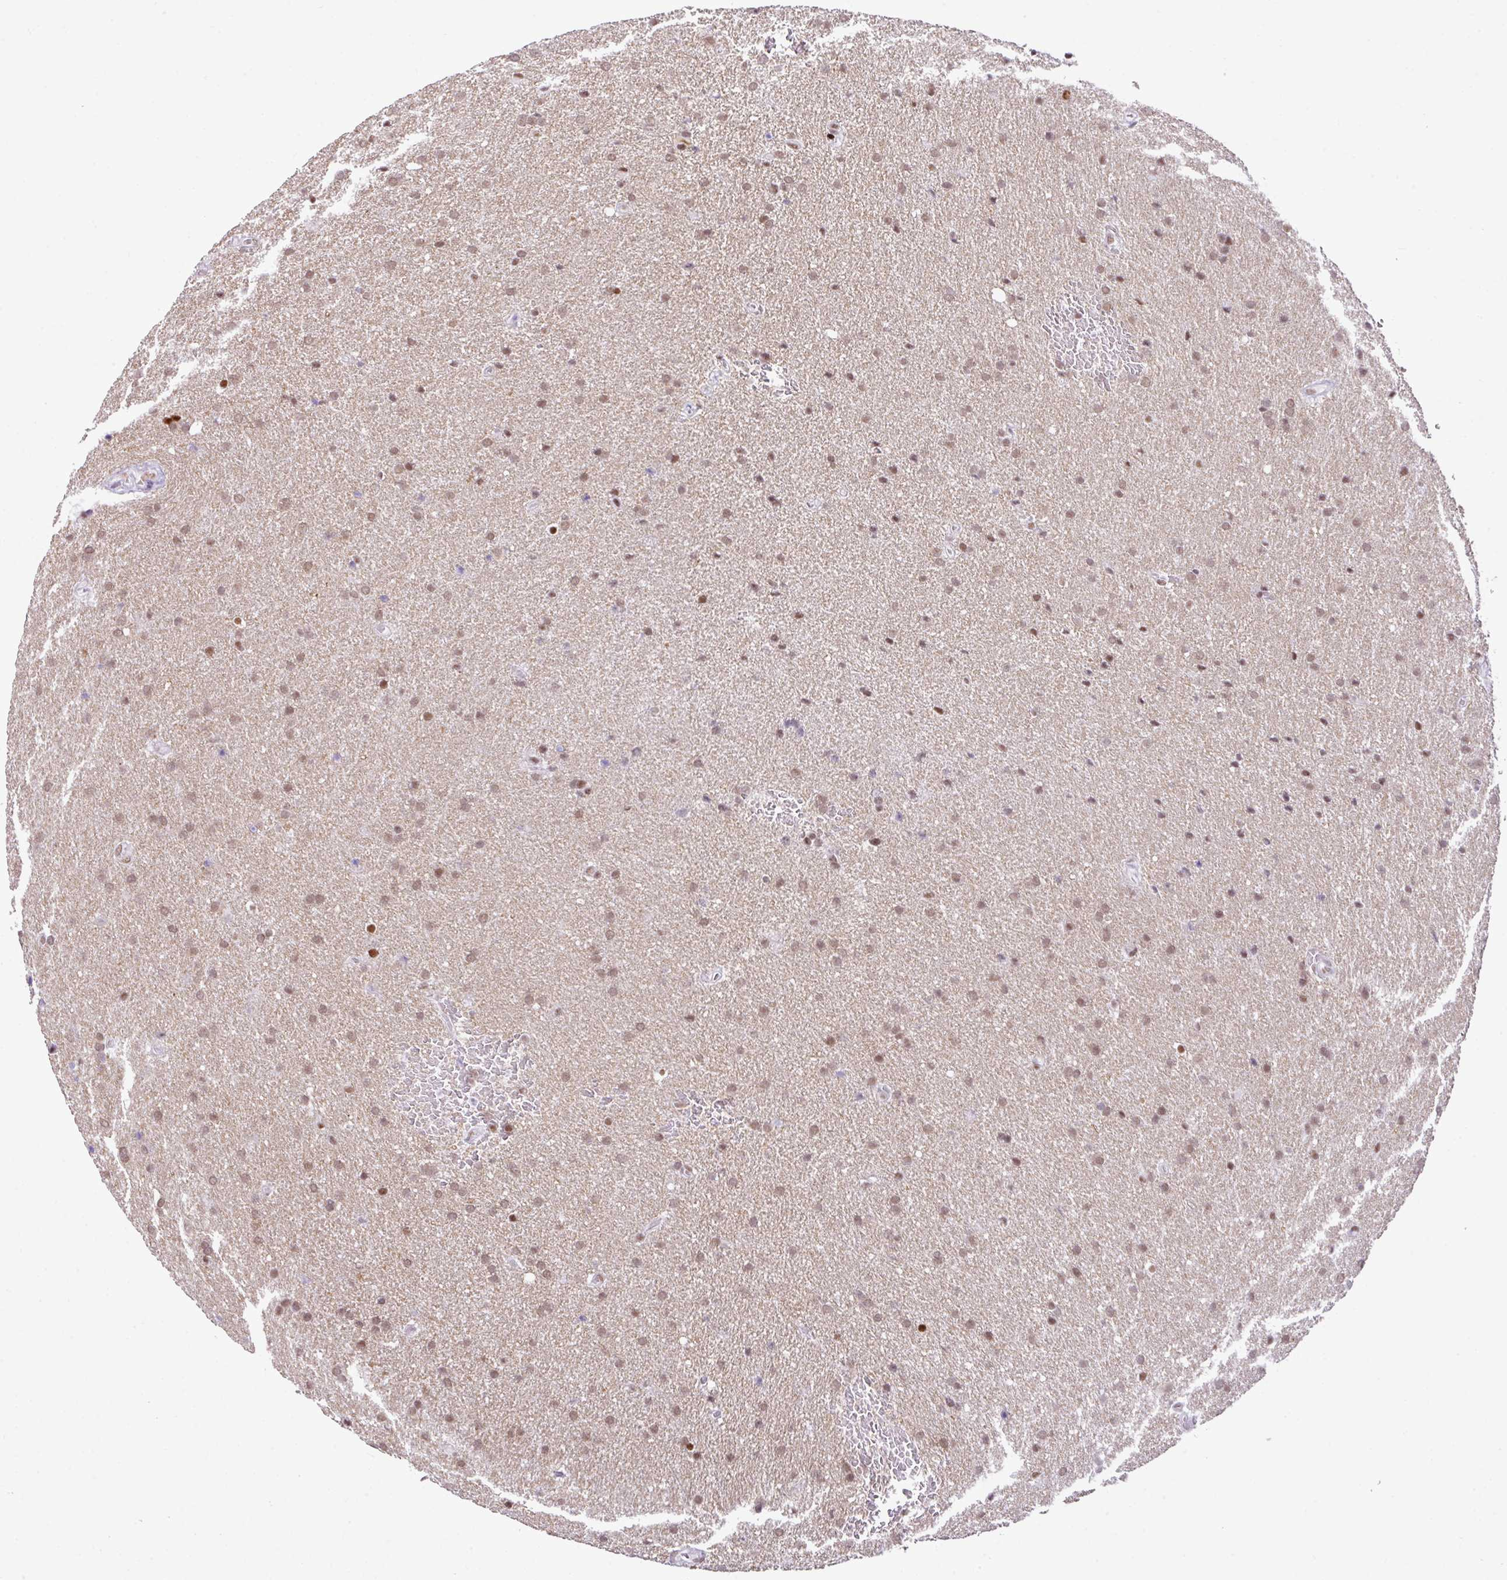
{"staining": {"intensity": "weak", "quantity": ">75%", "location": "nuclear"}, "tissue": "glioma", "cell_type": "Tumor cells", "image_type": "cancer", "snomed": [{"axis": "morphology", "description": "Glioma, malignant, Low grade"}, {"axis": "topography", "description": "Brain"}], "caption": "Glioma stained with DAB (3,3'-diaminobenzidine) immunohistochemistry reveals low levels of weak nuclear staining in about >75% of tumor cells.", "gene": "RARG", "patient": {"sex": "female", "age": 32}}